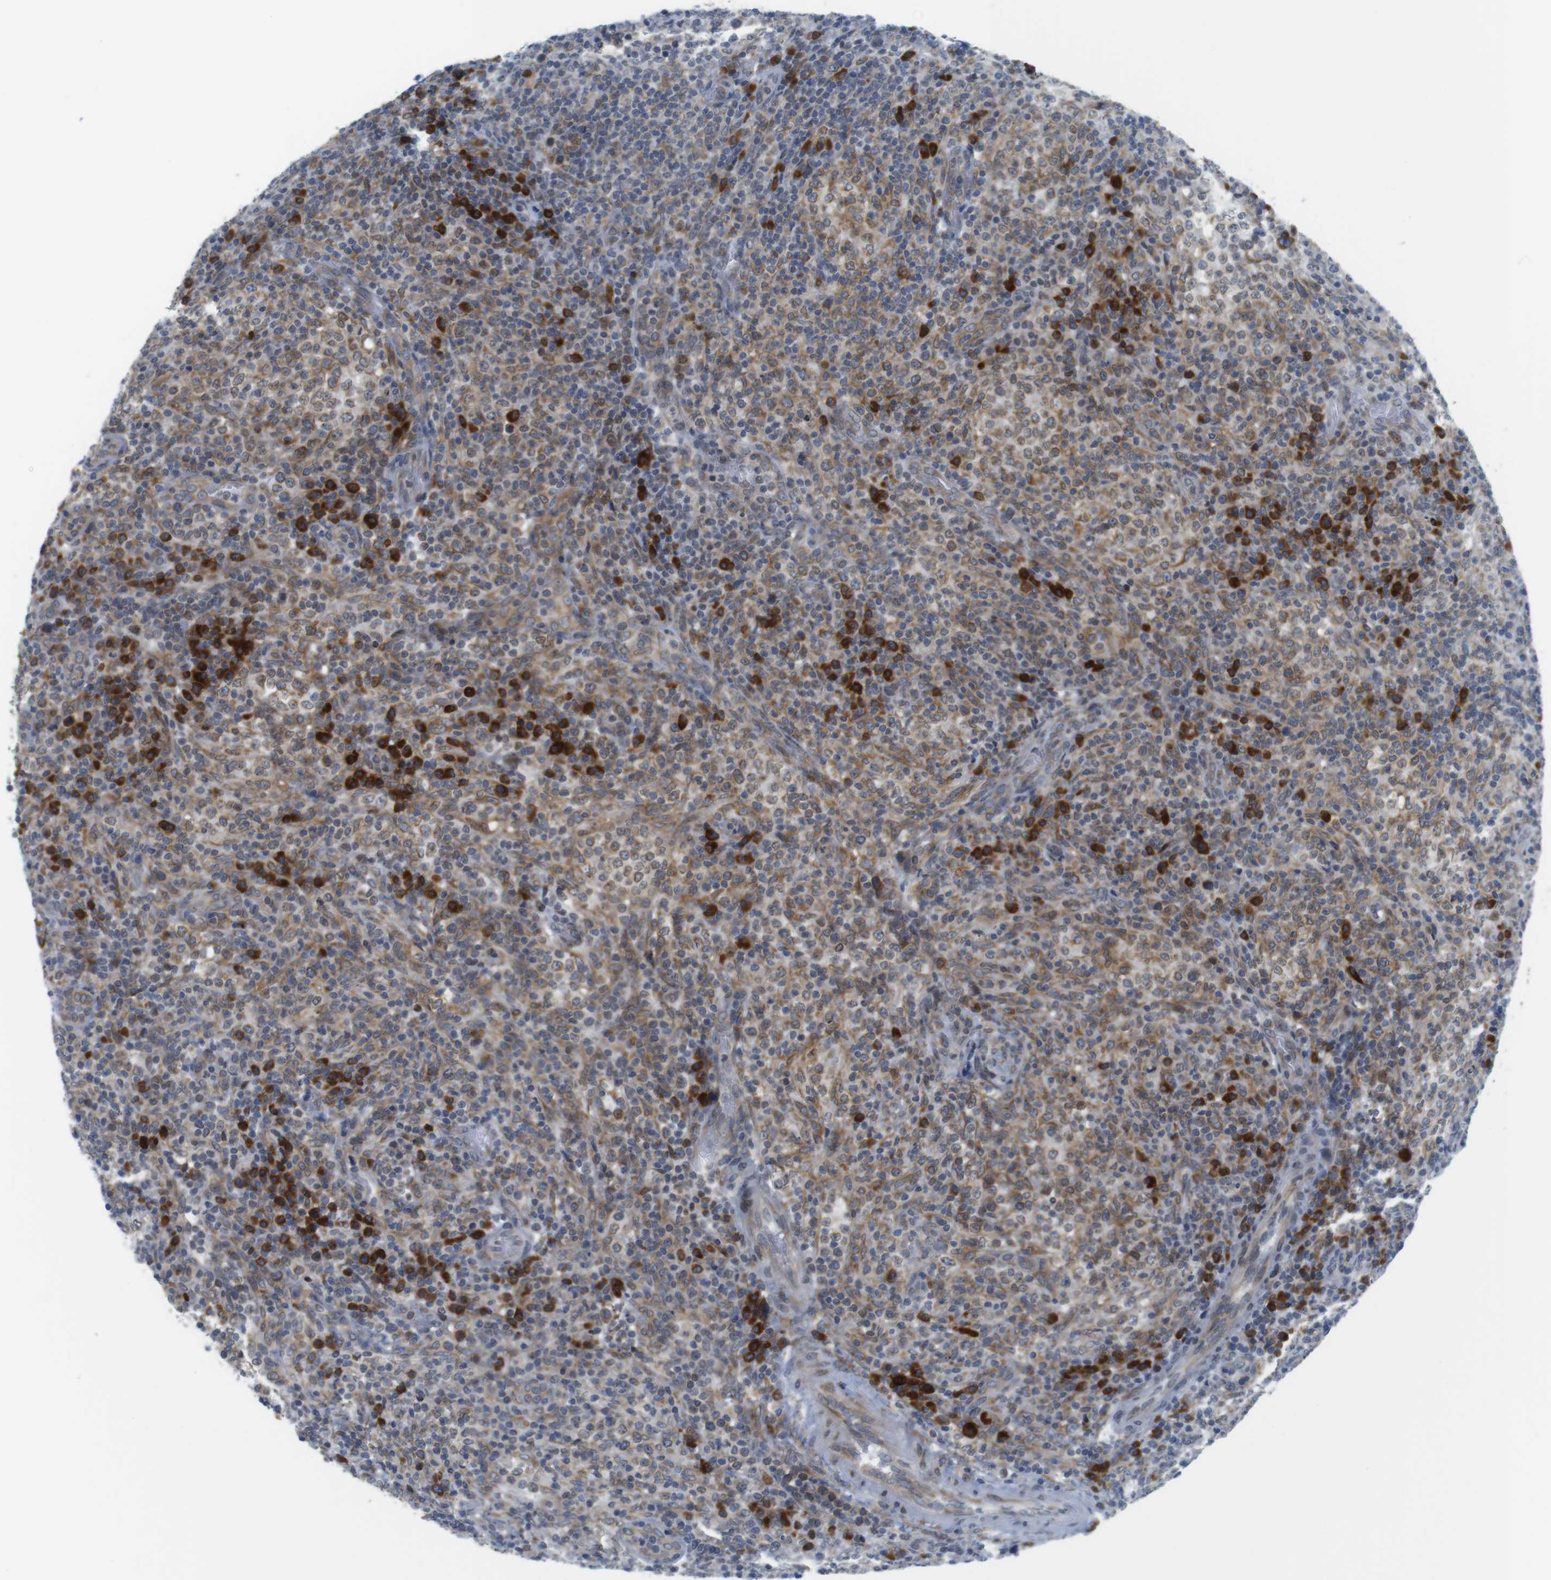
{"staining": {"intensity": "strong", "quantity": "<25%", "location": "cytoplasmic/membranous"}, "tissue": "lymphoma", "cell_type": "Tumor cells", "image_type": "cancer", "snomed": [{"axis": "morphology", "description": "Malignant lymphoma, non-Hodgkin's type, High grade"}, {"axis": "topography", "description": "Lymph node"}], "caption": "IHC (DAB (3,3'-diaminobenzidine)) staining of human lymphoma reveals strong cytoplasmic/membranous protein positivity in approximately <25% of tumor cells.", "gene": "ERGIC3", "patient": {"sex": "female", "age": 76}}